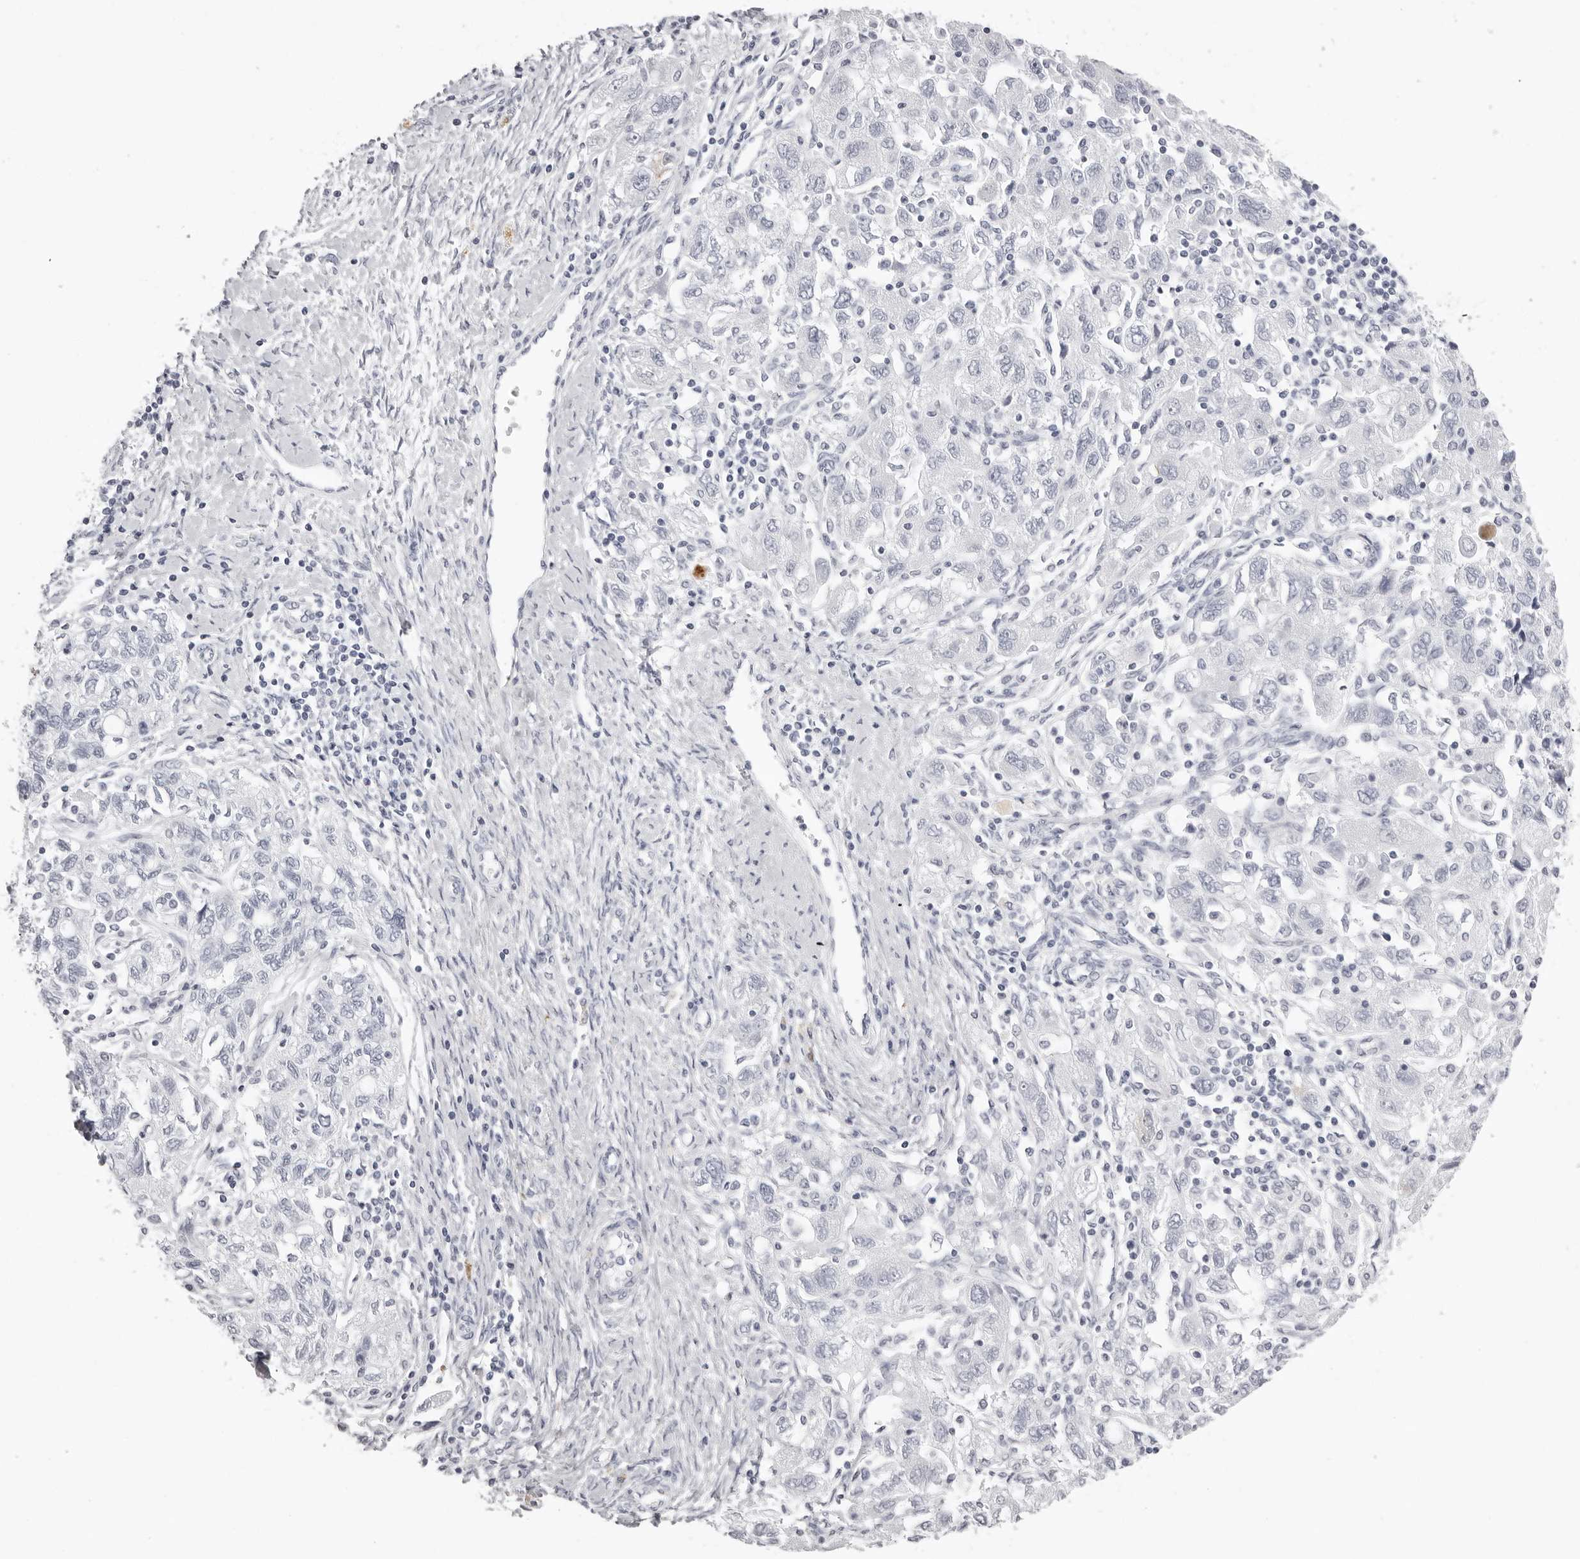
{"staining": {"intensity": "negative", "quantity": "none", "location": "none"}, "tissue": "ovarian cancer", "cell_type": "Tumor cells", "image_type": "cancer", "snomed": [{"axis": "morphology", "description": "Carcinoma, NOS"}, {"axis": "morphology", "description": "Cystadenocarcinoma, serous, NOS"}, {"axis": "topography", "description": "Ovary"}], "caption": "Ovarian serous cystadenocarcinoma stained for a protein using immunohistochemistry shows no staining tumor cells.", "gene": "CST1", "patient": {"sex": "female", "age": 69}}